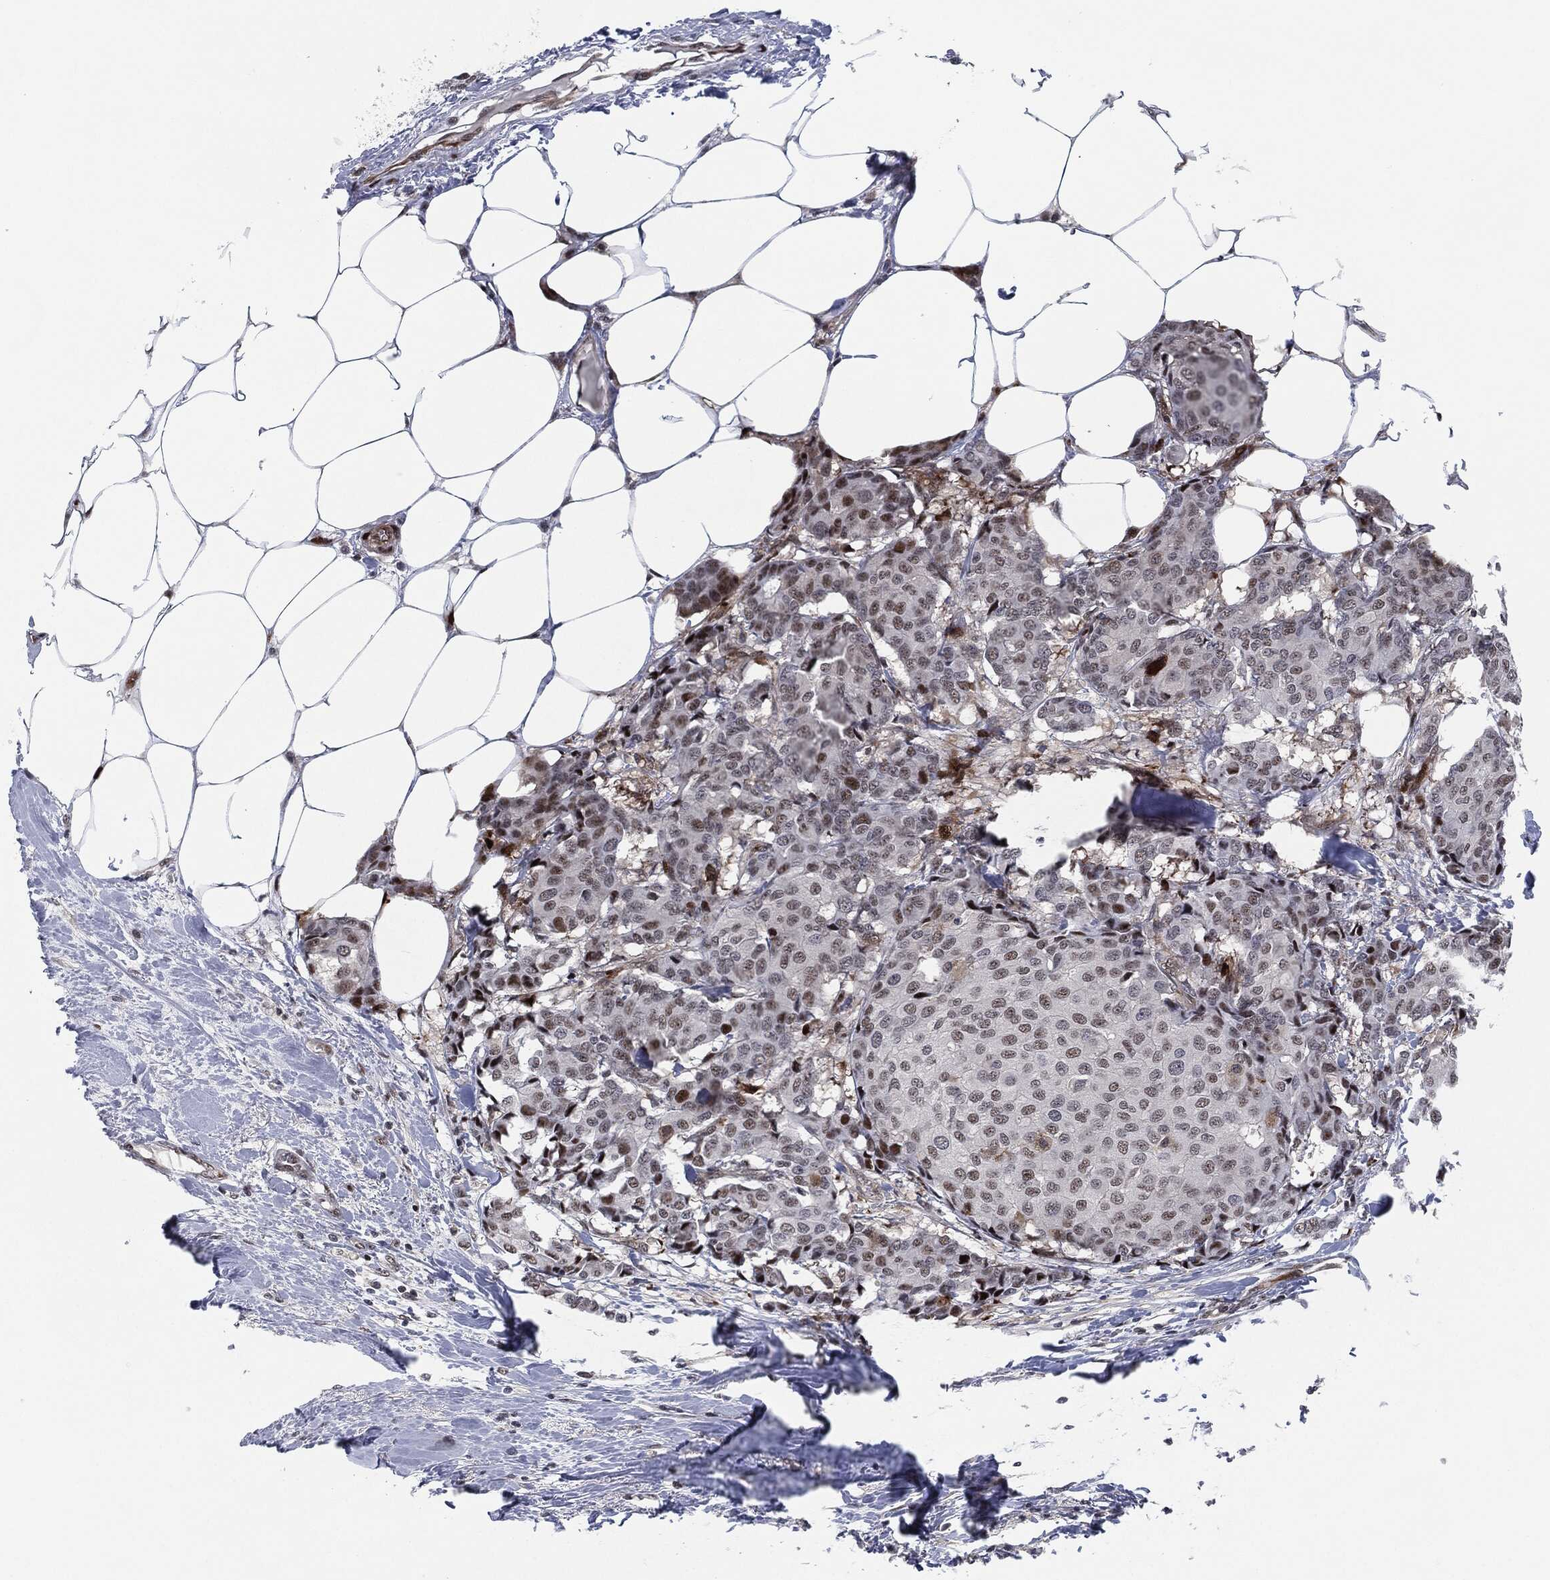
{"staining": {"intensity": "negative", "quantity": "none", "location": "none"}, "tissue": "breast cancer", "cell_type": "Tumor cells", "image_type": "cancer", "snomed": [{"axis": "morphology", "description": "Duct carcinoma"}, {"axis": "topography", "description": "Breast"}], "caption": "Human breast cancer stained for a protein using immunohistochemistry displays no positivity in tumor cells.", "gene": "AKT2", "patient": {"sex": "female", "age": 75}}